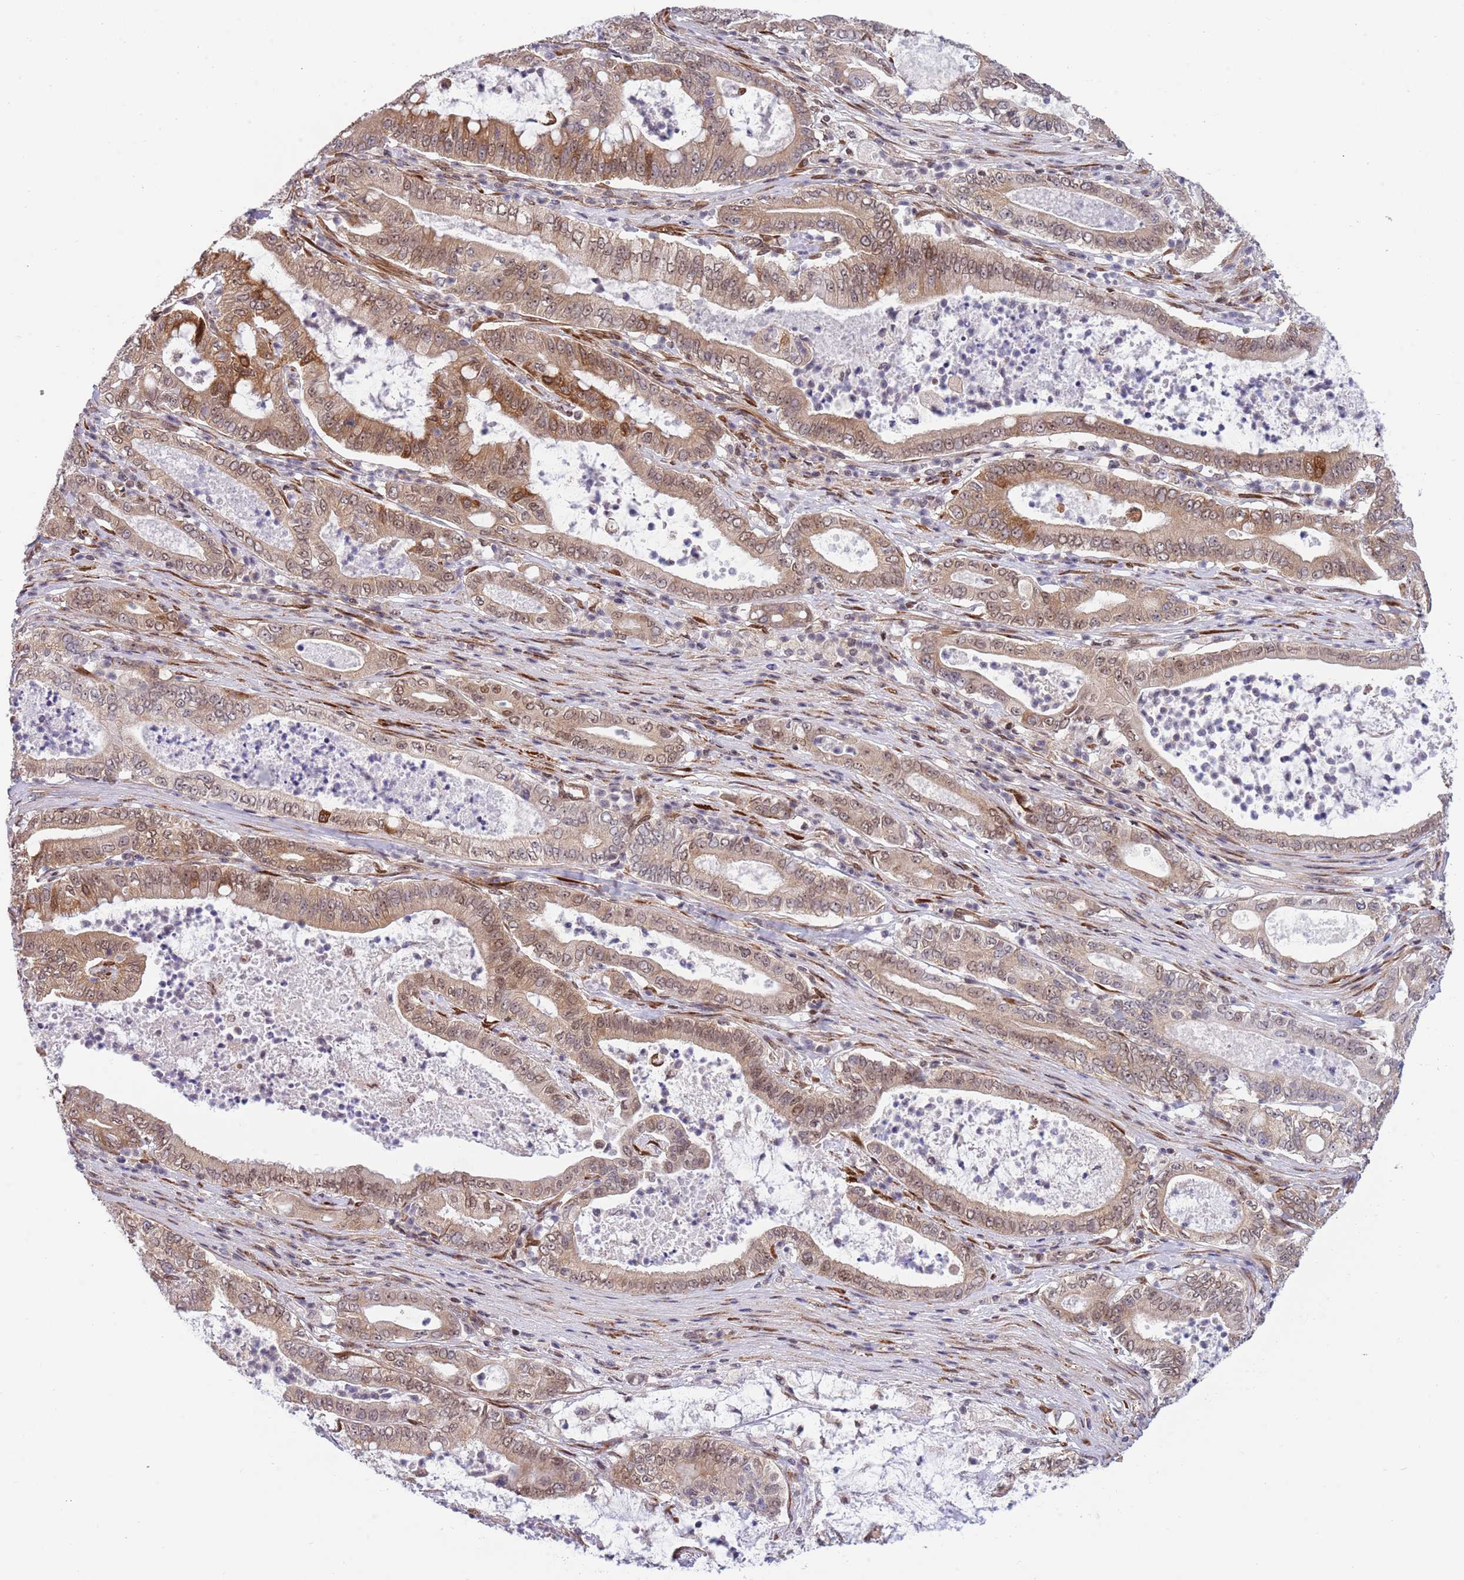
{"staining": {"intensity": "moderate", "quantity": "25%-75%", "location": "cytoplasmic/membranous,nuclear"}, "tissue": "pancreatic cancer", "cell_type": "Tumor cells", "image_type": "cancer", "snomed": [{"axis": "morphology", "description": "Adenocarcinoma, NOS"}, {"axis": "topography", "description": "Pancreas"}], "caption": "Pancreatic adenocarcinoma stained with immunohistochemistry displays moderate cytoplasmic/membranous and nuclear staining in approximately 25%-75% of tumor cells.", "gene": "TBX10", "patient": {"sex": "male", "age": 71}}